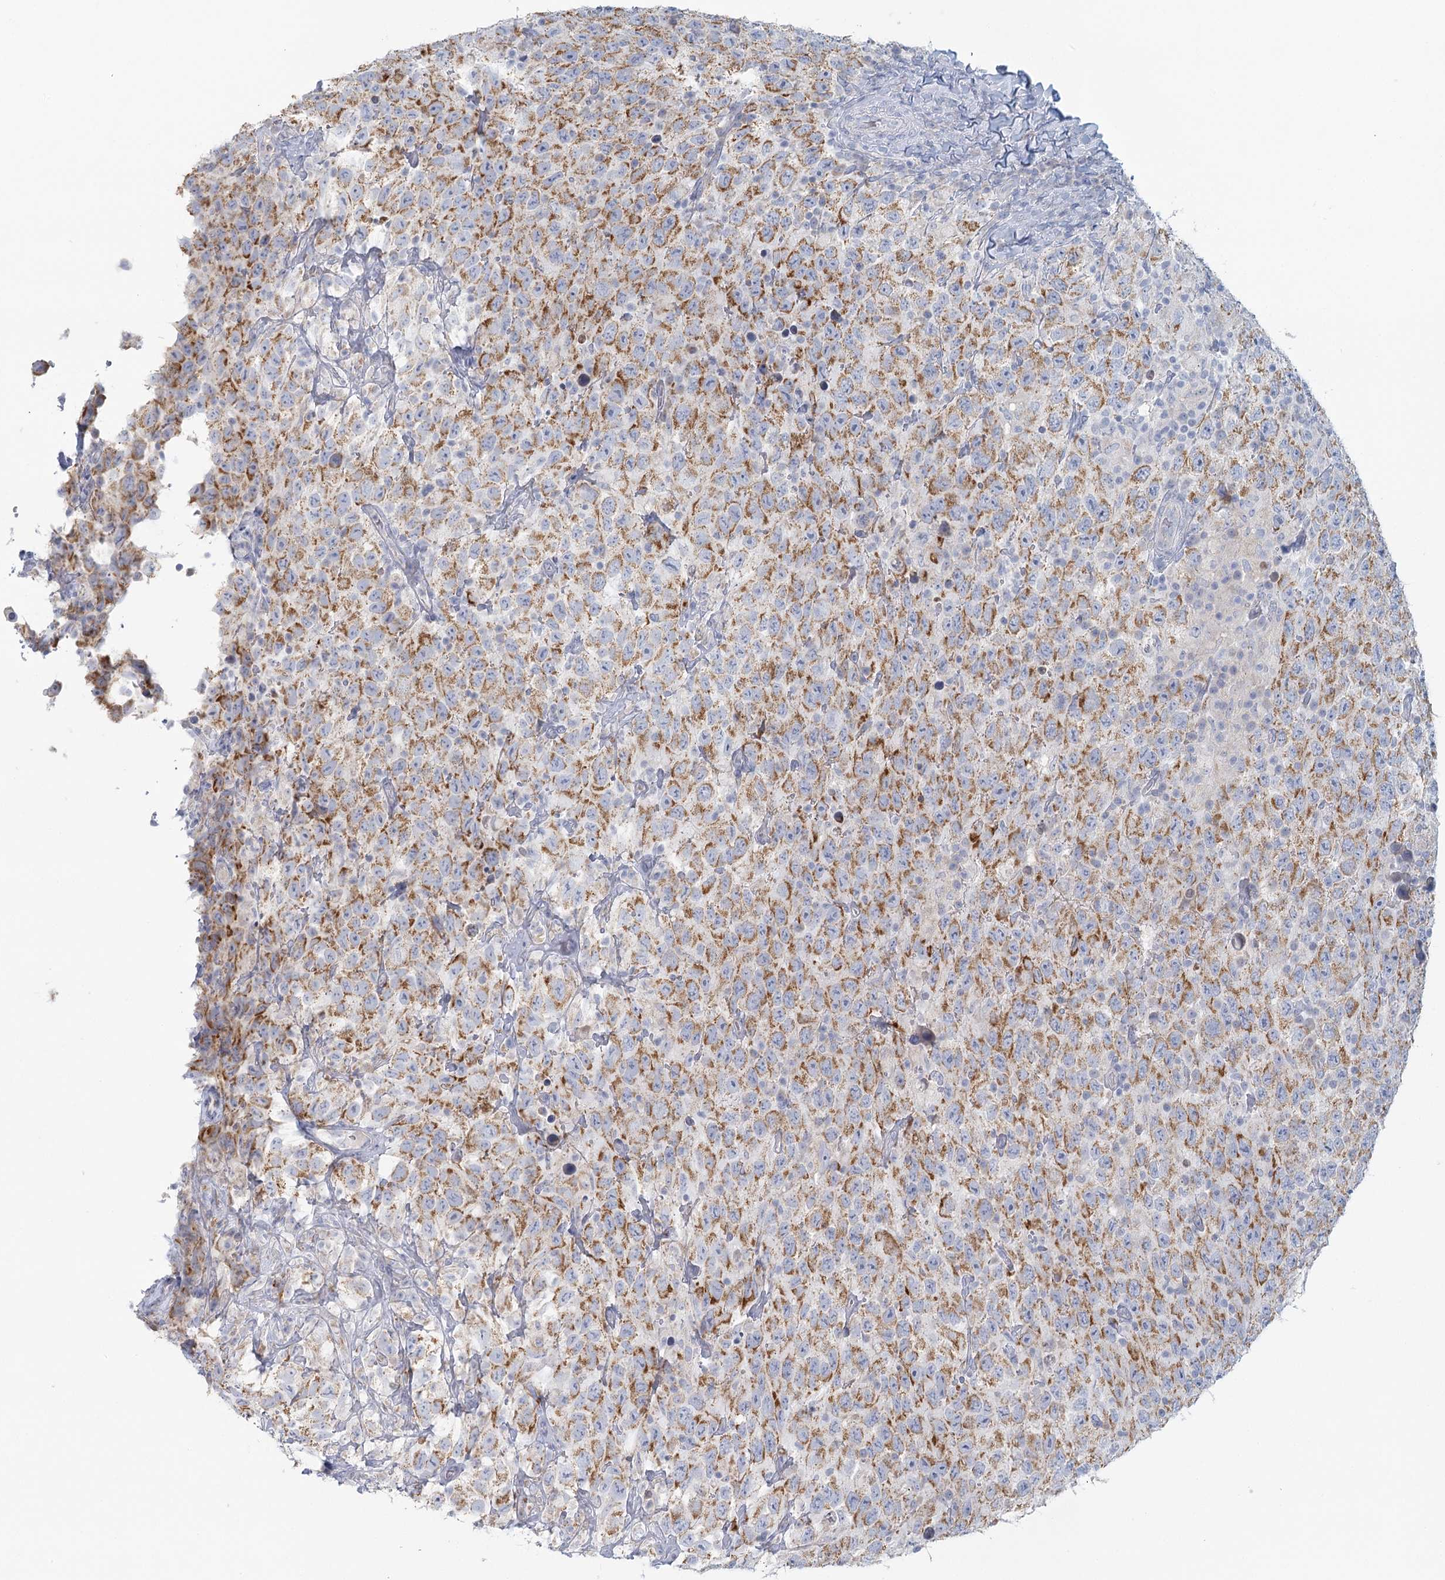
{"staining": {"intensity": "moderate", "quantity": ">75%", "location": "cytoplasmic/membranous"}, "tissue": "testis cancer", "cell_type": "Tumor cells", "image_type": "cancer", "snomed": [{"axis": "morphology", "description": "Seminoma, NOS"}, {"axis": "topography", "description": "Testis"}], "caption": "Moderate cytoplasmic/membranous expression is present in approximately >75% of tumor cells in testis seminoma.", "gene": "BPHL", "patient": {"sex": "male", "age": 41}}